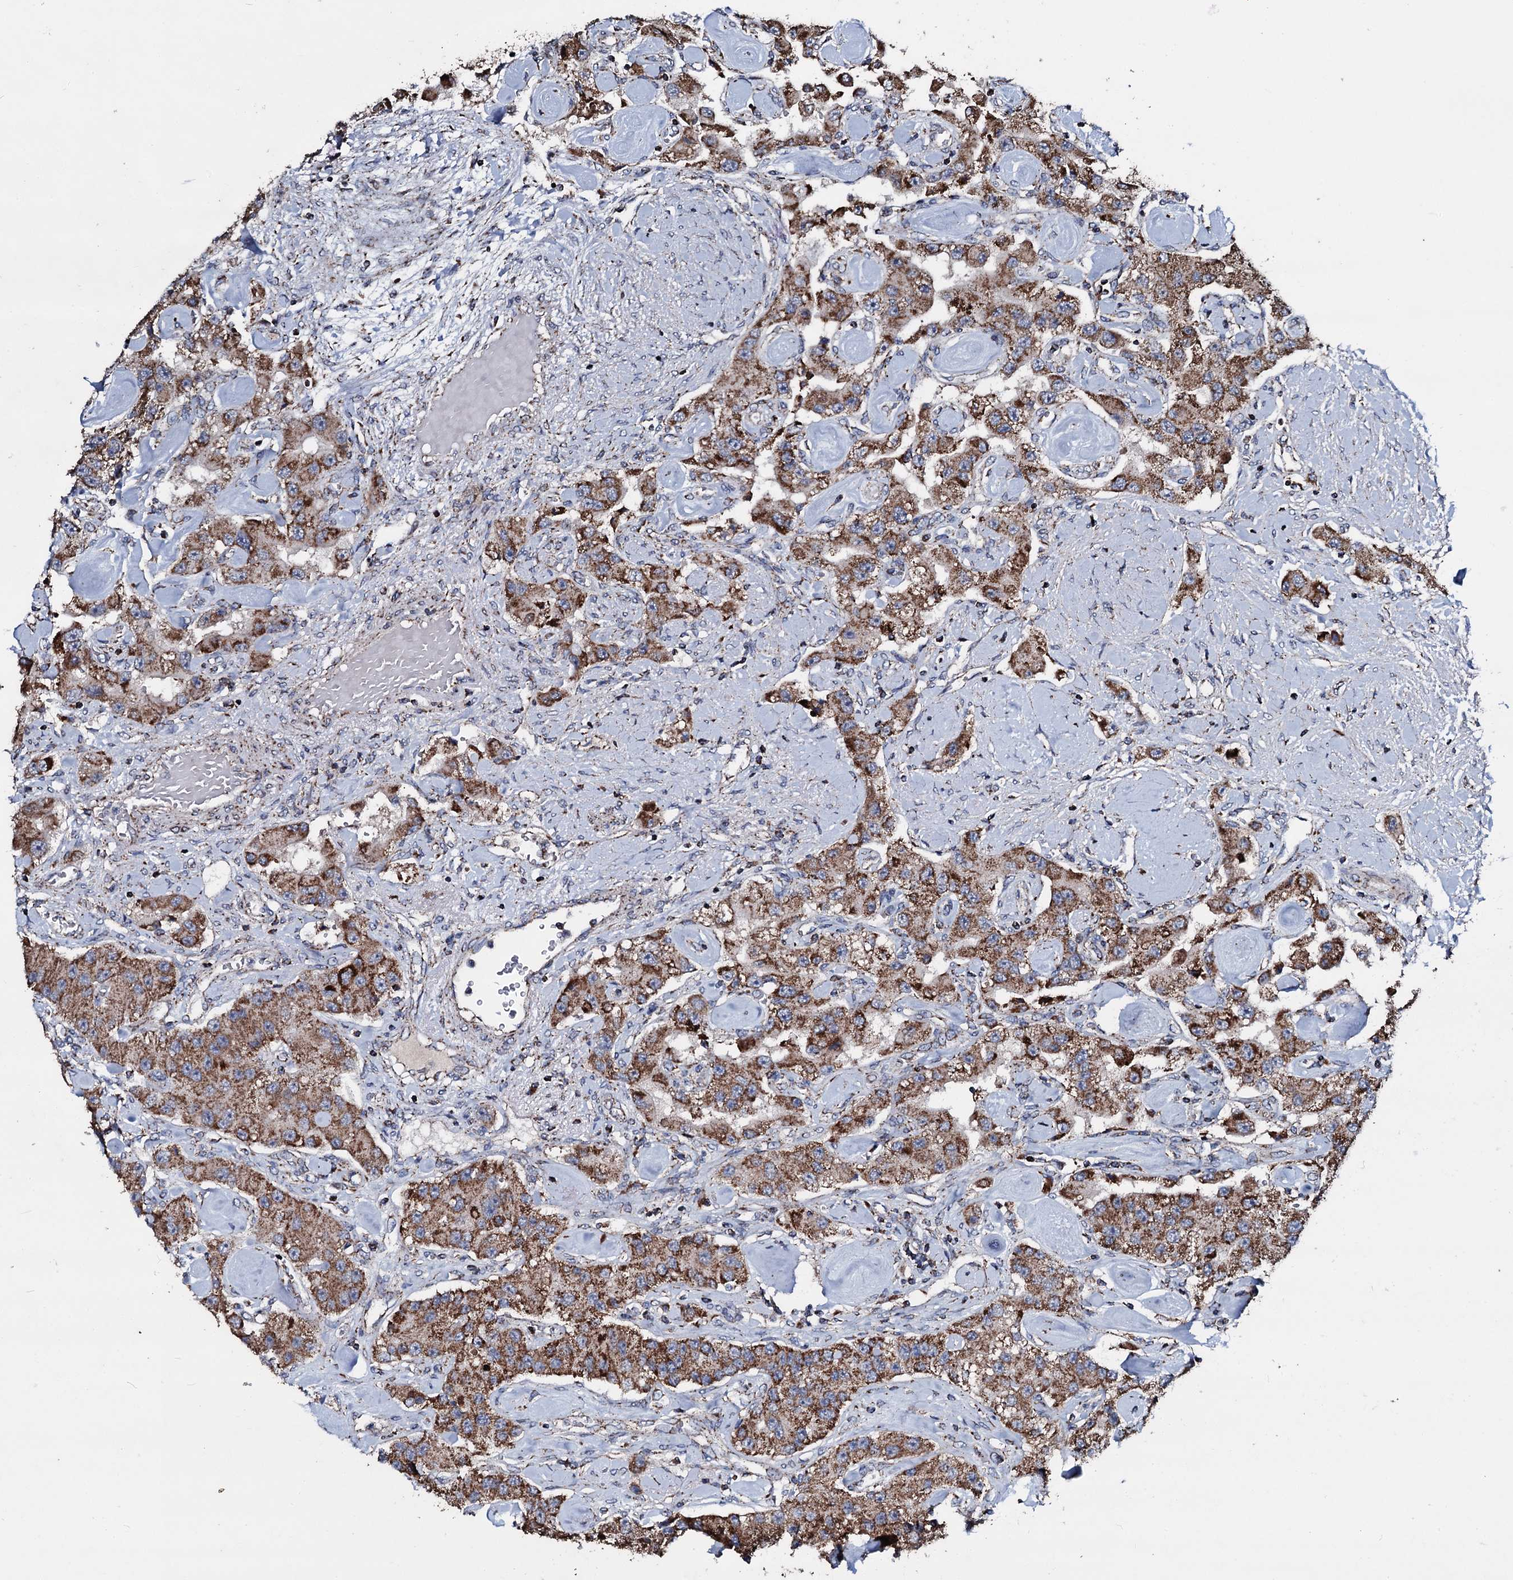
{"staining": {"intensity": "moderate", "quantity": ">75%", "location": "cytoplasmic/membranous"}, "tissue": "carcinoid", "cell_type": "Tumor cells", "image_type": "cancer", "snomed": [{"axis": "morphology", "description": "Carcinoid, malignant, NOS"}, {"axis": "topography", "description": "Pancreas"}], "caption": "An IHC micrograph of neoplastic tissue is shown. Protein staining in brown shows moderate cytoplasmic/membranous positivity in carcinoid within tumor cells.", "gene": "DYNC2I2", "patient": {"sex": "male", "age": 41}}